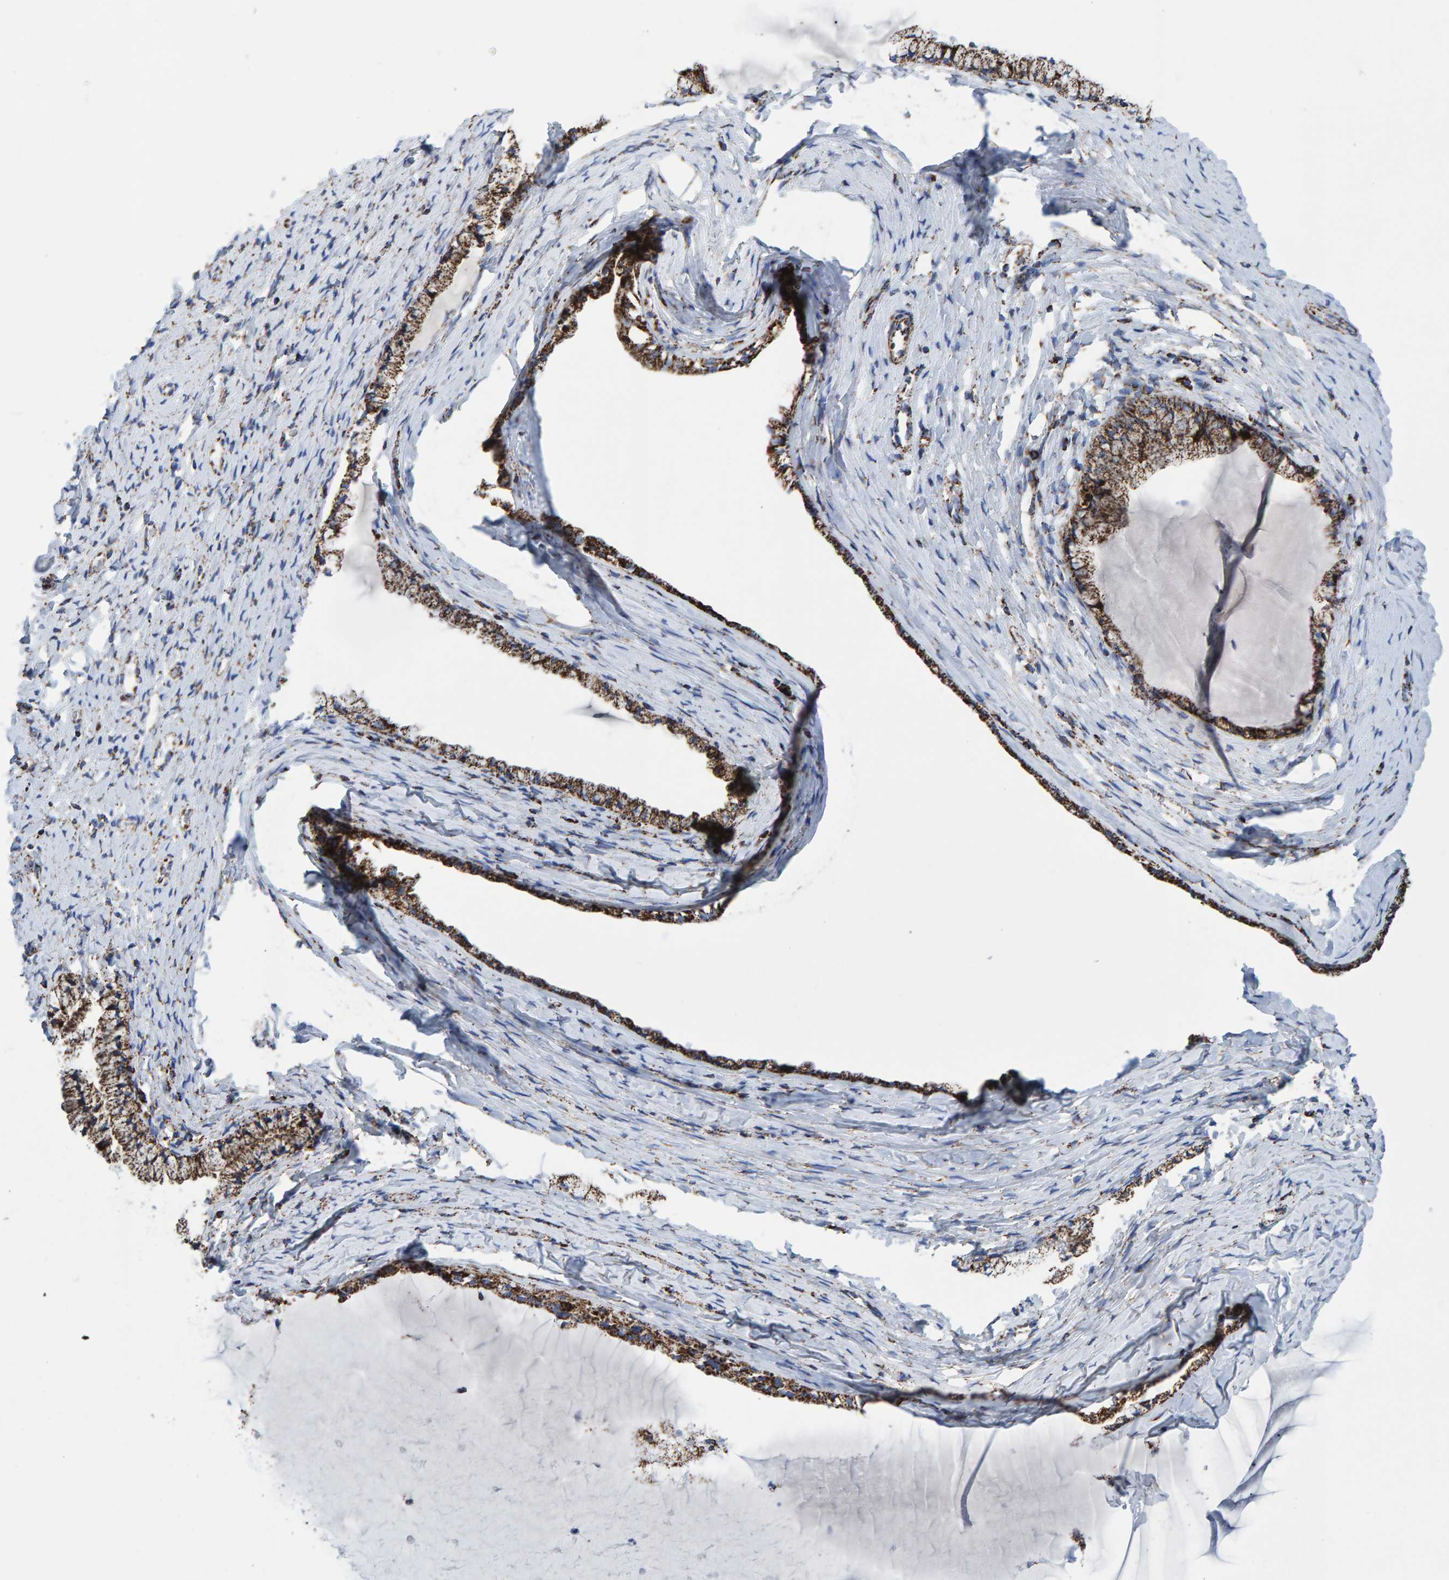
{"staining": {"intensity": "strong", "quantity": ">75%", "location": "cytoplasmic/membranous"}, "tissue": "cervix", "cell_type": "Glandular cells", "image_type": "normal", "snomed": [{"axis": "morphology", "description": "Normal tissue, NOS"}, {"axis": "topography", "description": "Cervix"}], "caption": "Protein staining reveals strong cytoplasmic/membranous positivity in approximately >75% of glandular cells in unremarkable cervix.", "gene": "ENSG00000262660", "patient": {"sex": "female", "age": 72}}